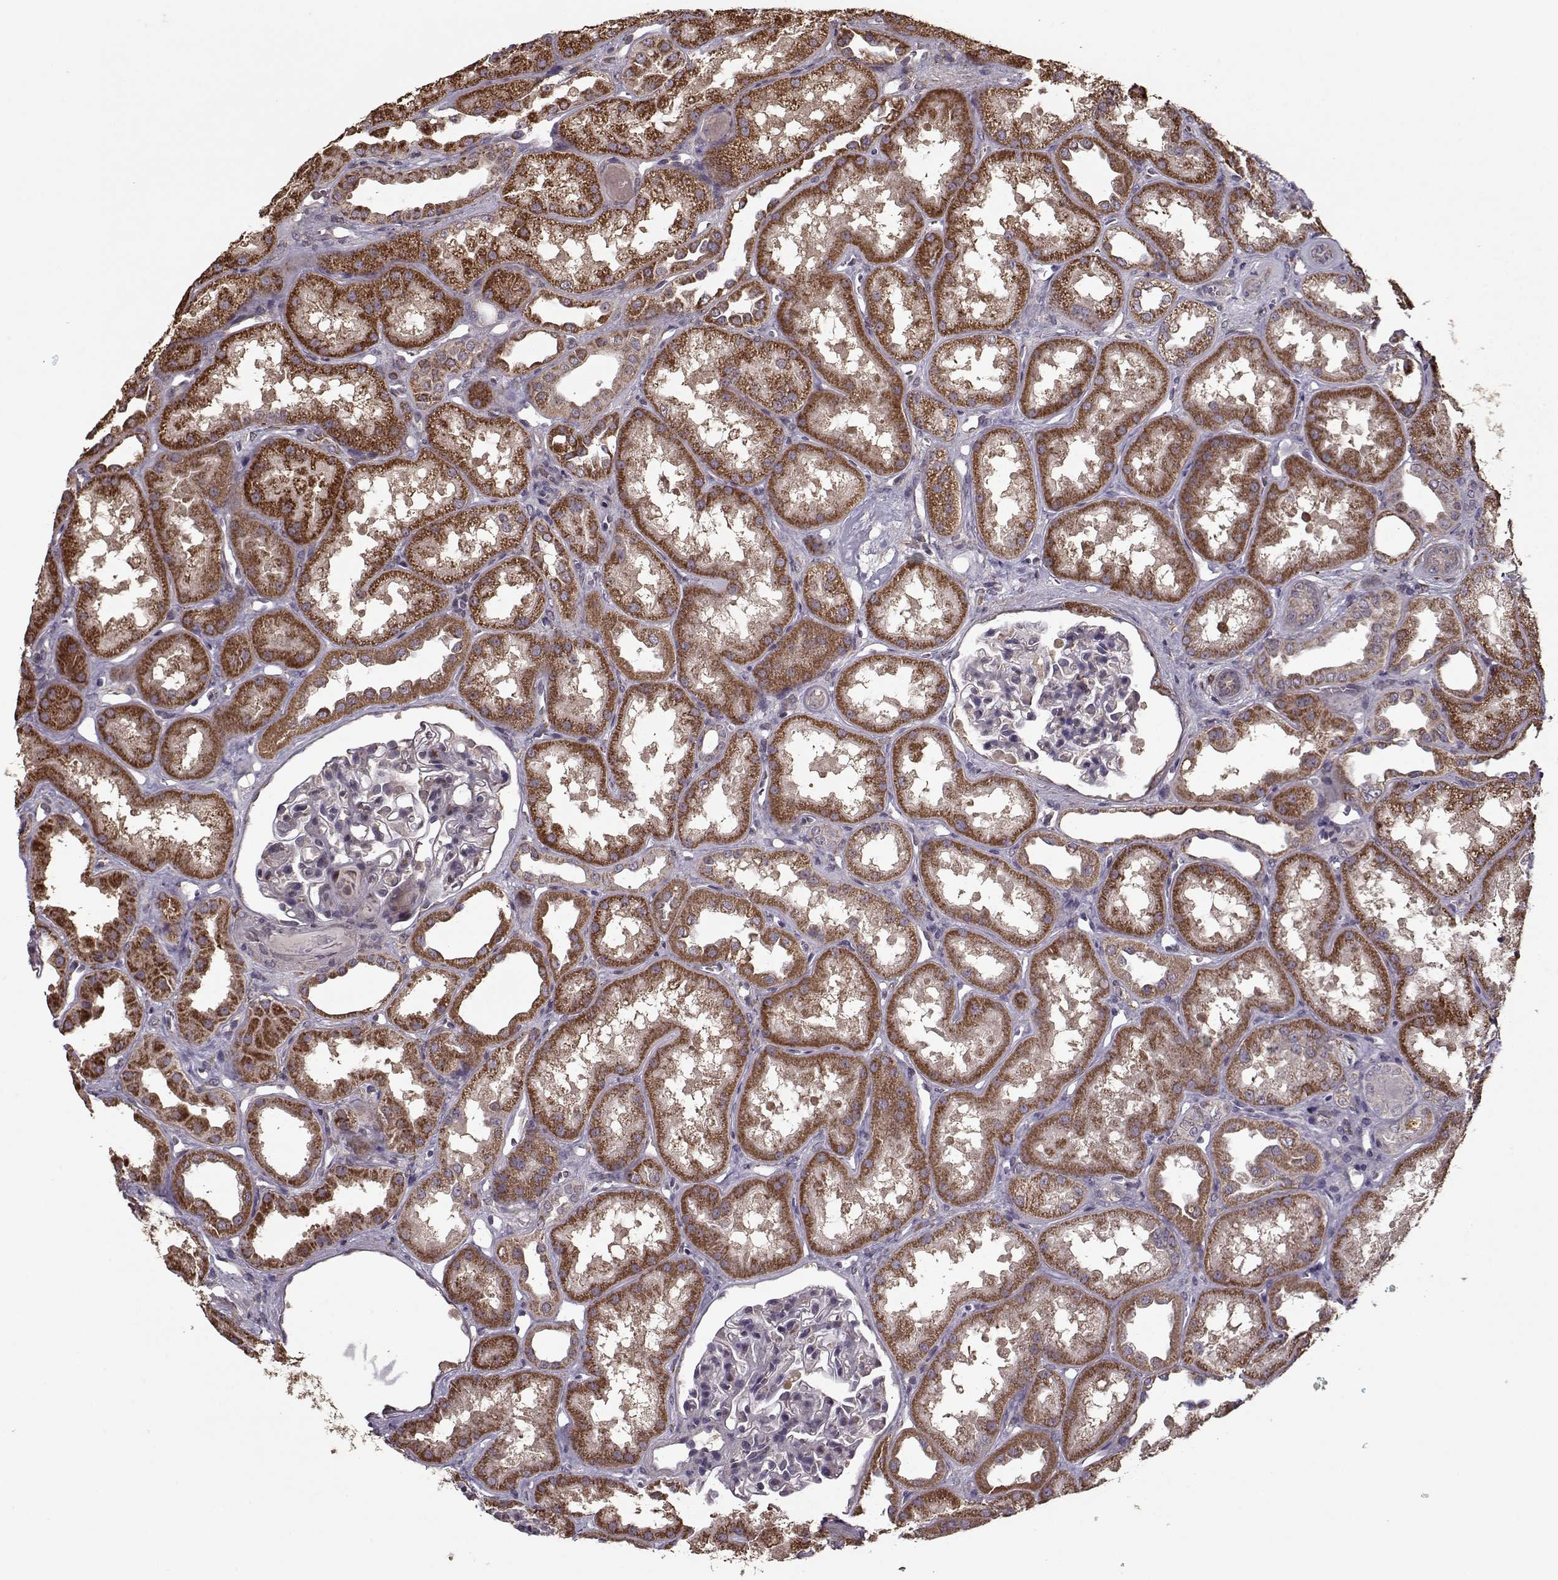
{"staining": {"intensity": "moderate", "quantity": "<25%", "location": "cytoplasmic/membranous"}, "tissue": "kidney", "cell_type": "Cells in glomeruli", "image_type": "normal", "snomed": [{"axis": "morphology", "description": "Normal tissue, NOS"}, {"axis": "topography", "description": "Kidney"}], "caption": "This is a photomicrograph of immunohistochemistry staining of unremarkable kidney, which shows moderate positivity in the cytoplasmic/membranous of cells in glomeruli.", "gene": "IMMP1L", "patient": {"sex": "male", "age": 61}}